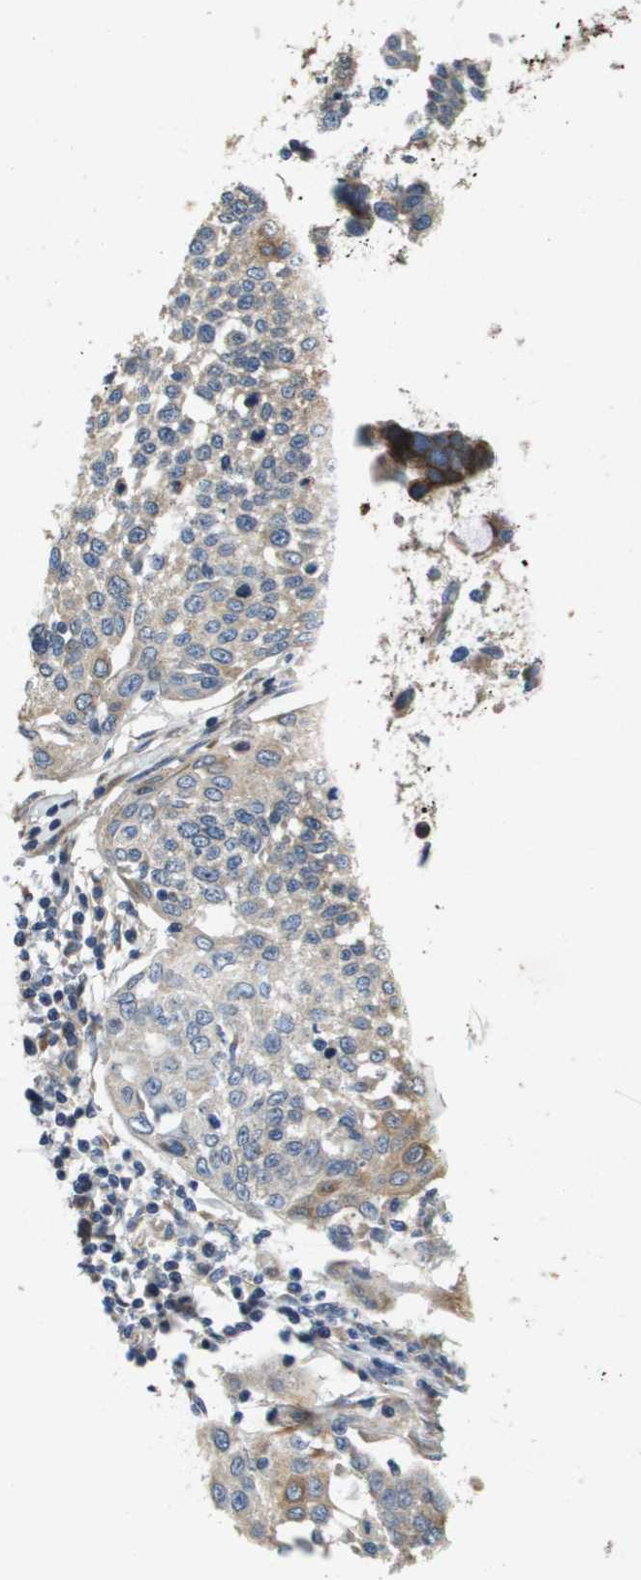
{"staining": {"intensity": "negative", "quantity": "none", "location": "none"}, "tissue": "cervical cancer", "cell_type": "Tumor cells", "image_type": "cancer", "snomed": [{"axis": "morphology", "description": "Squamous cell carcinoma, NOS"}, {"axis": "topography", "description": "Cervix"}], "caption": "Squamous cell carcinoma (cervical) was stained to show a protein in brown. There is no significant staining in tumor cells.", "gene": "ENTPD2", "patient": {"sex": "female", "age": 34}}